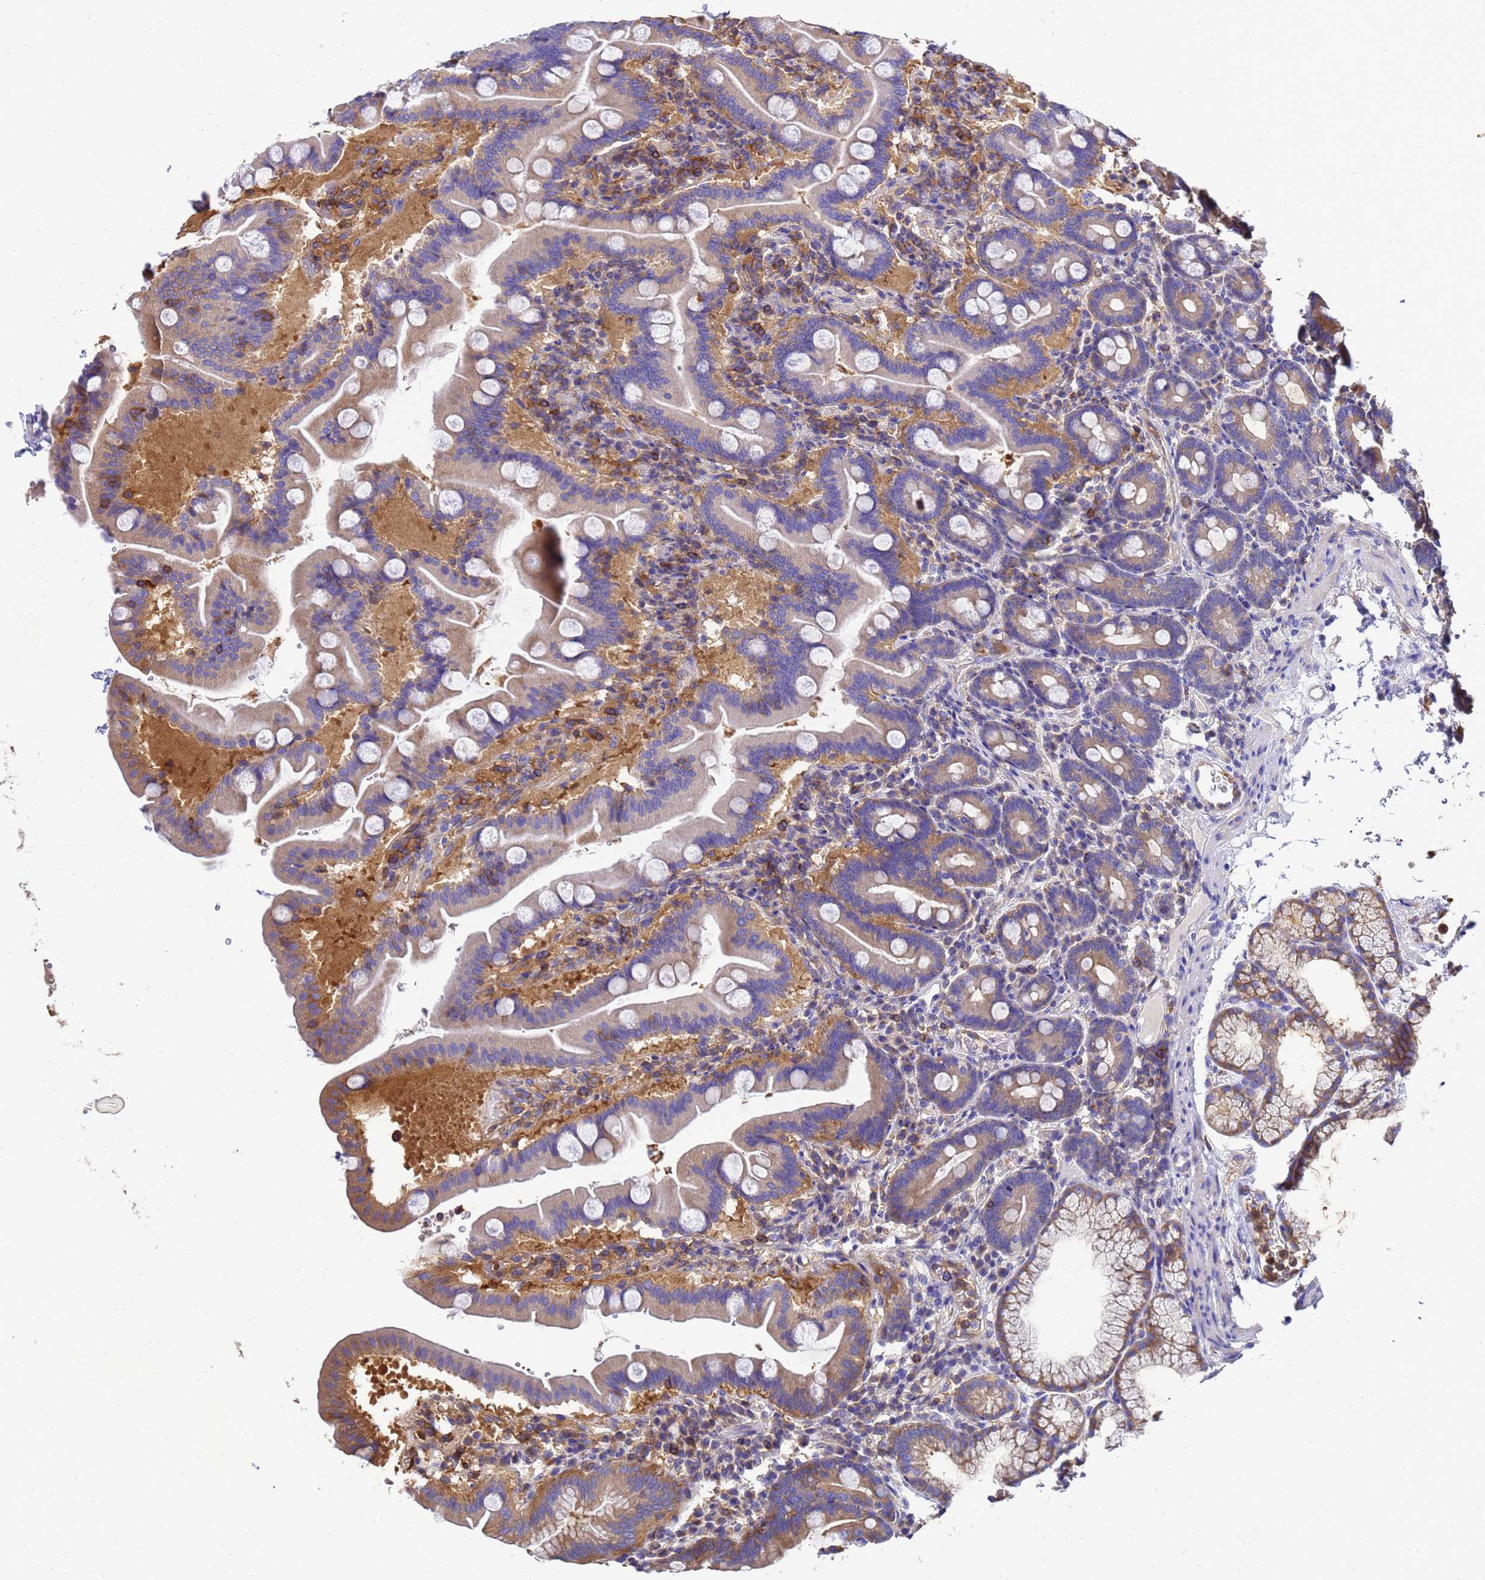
{"staining": {"intensity": "moderate", "quantity": "<25%", "location": "cytoplasmic/membranous"}, "tissue": "duodenum", "cell_type": "Glandular cells", "image_type": "normal", "snomed": [{"axis": "morphology", "description": "Normal tissue, NOS"}, {"axis": "topography", "description": "Duodenum"}], "caption": "This photomicrograph exhibits immunohistochemistry (IHC) staining of unremarkable duodenum, with low moderate cytoplasmic/membranous staining in approximately <25% of glandular cells.", "gene": "ZNF235", "patient": {"sex": "male", "age": 54}}